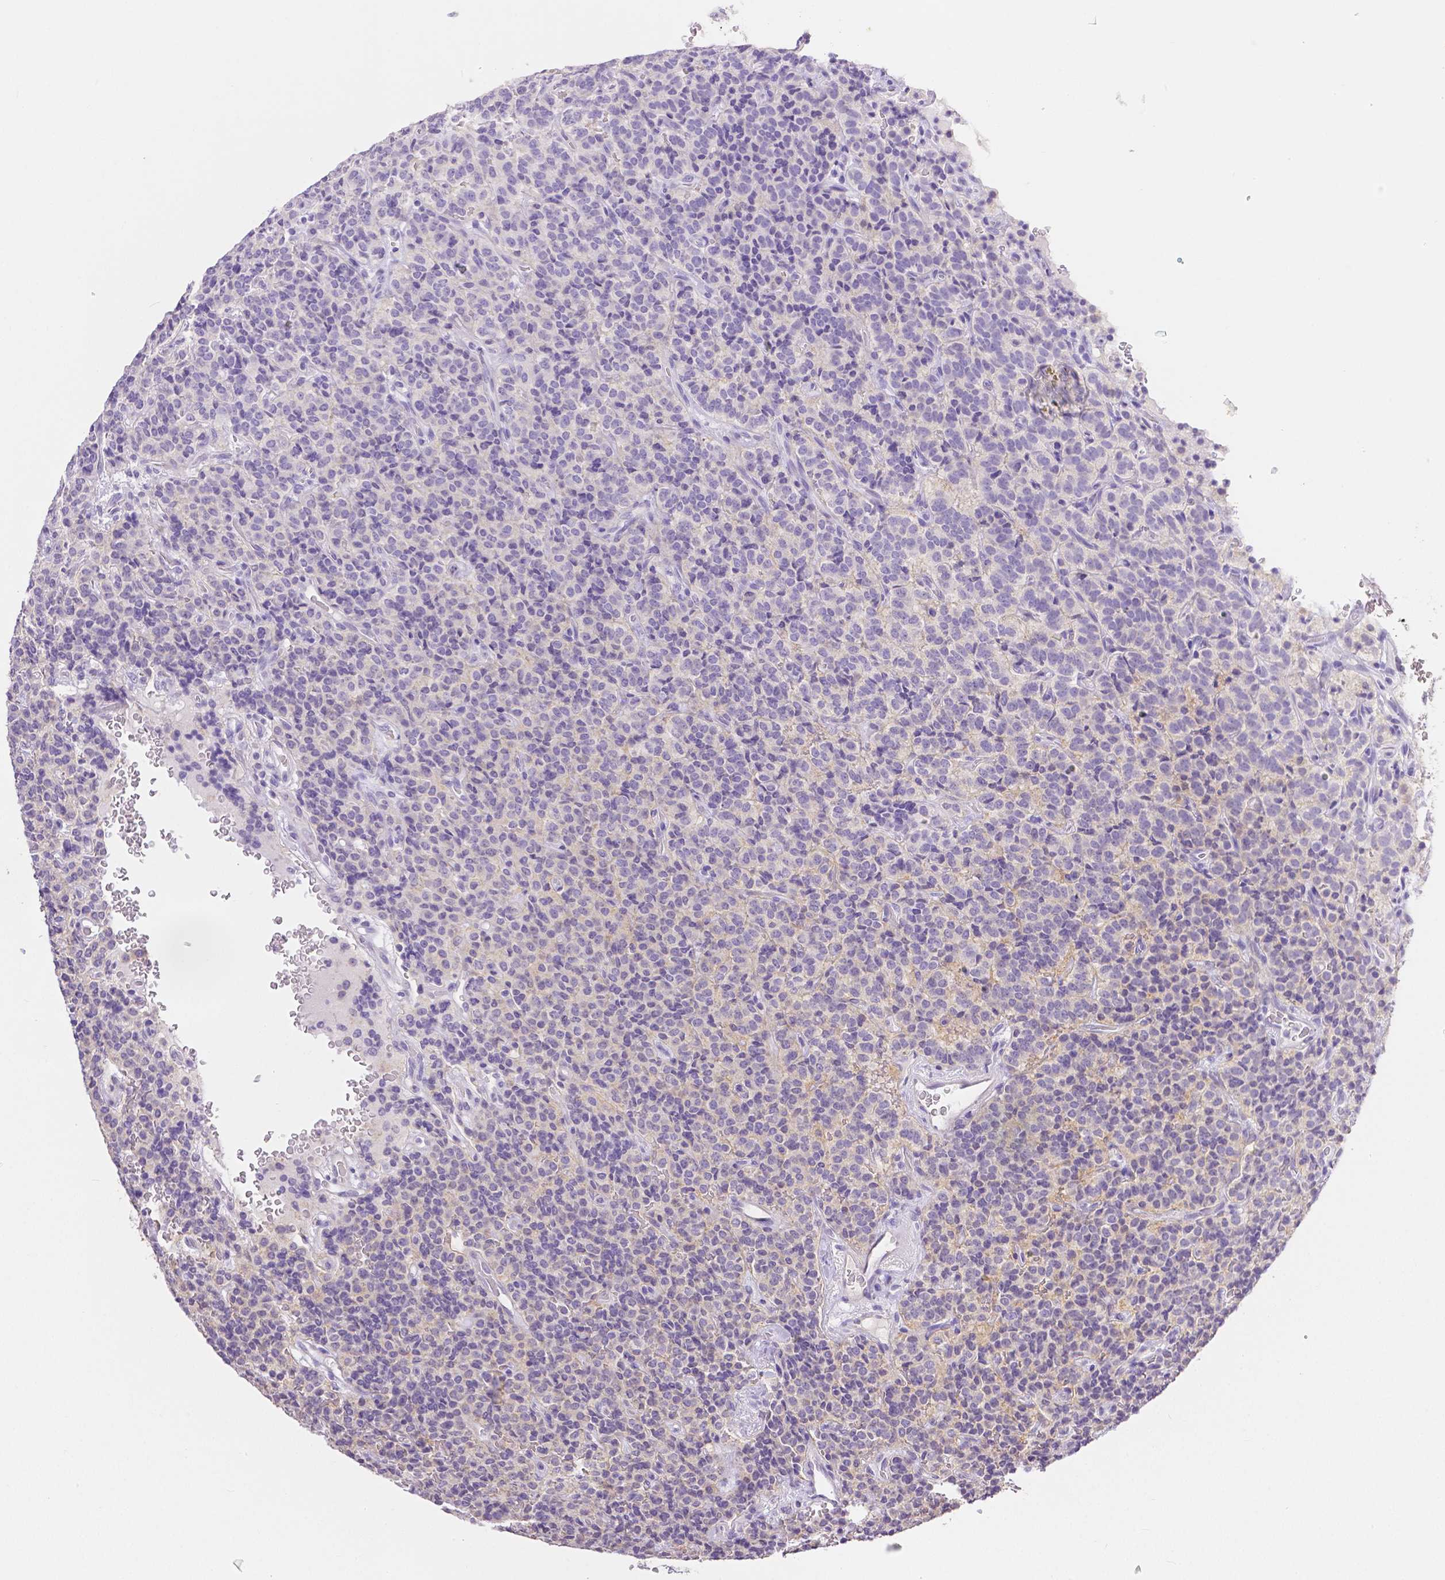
{"staining": {"intensity": "negative", "quantity": "none", "location": "none"}, "tissue": "carcinoid", "cell_type": "Tumor cells", "image_type": "cancer", "snomed": [{"axis": "morphology", "description": "Carcinoid, malignant, NOS"}, {"axis": "topography", "description": "Pancreas"}], "caption": "Protein analysis of malignant carcinoid exhibits no significant staining in tumor cells. The staining was performed using DAB (3,3'-diaminobenzidine) to visualize the protein expression in brown, while the nuclei were stained in blue with hematoxylin (Magnification: 20x).", "gene": "OCLN", "patient": {"sex": "male", "age": 36}}